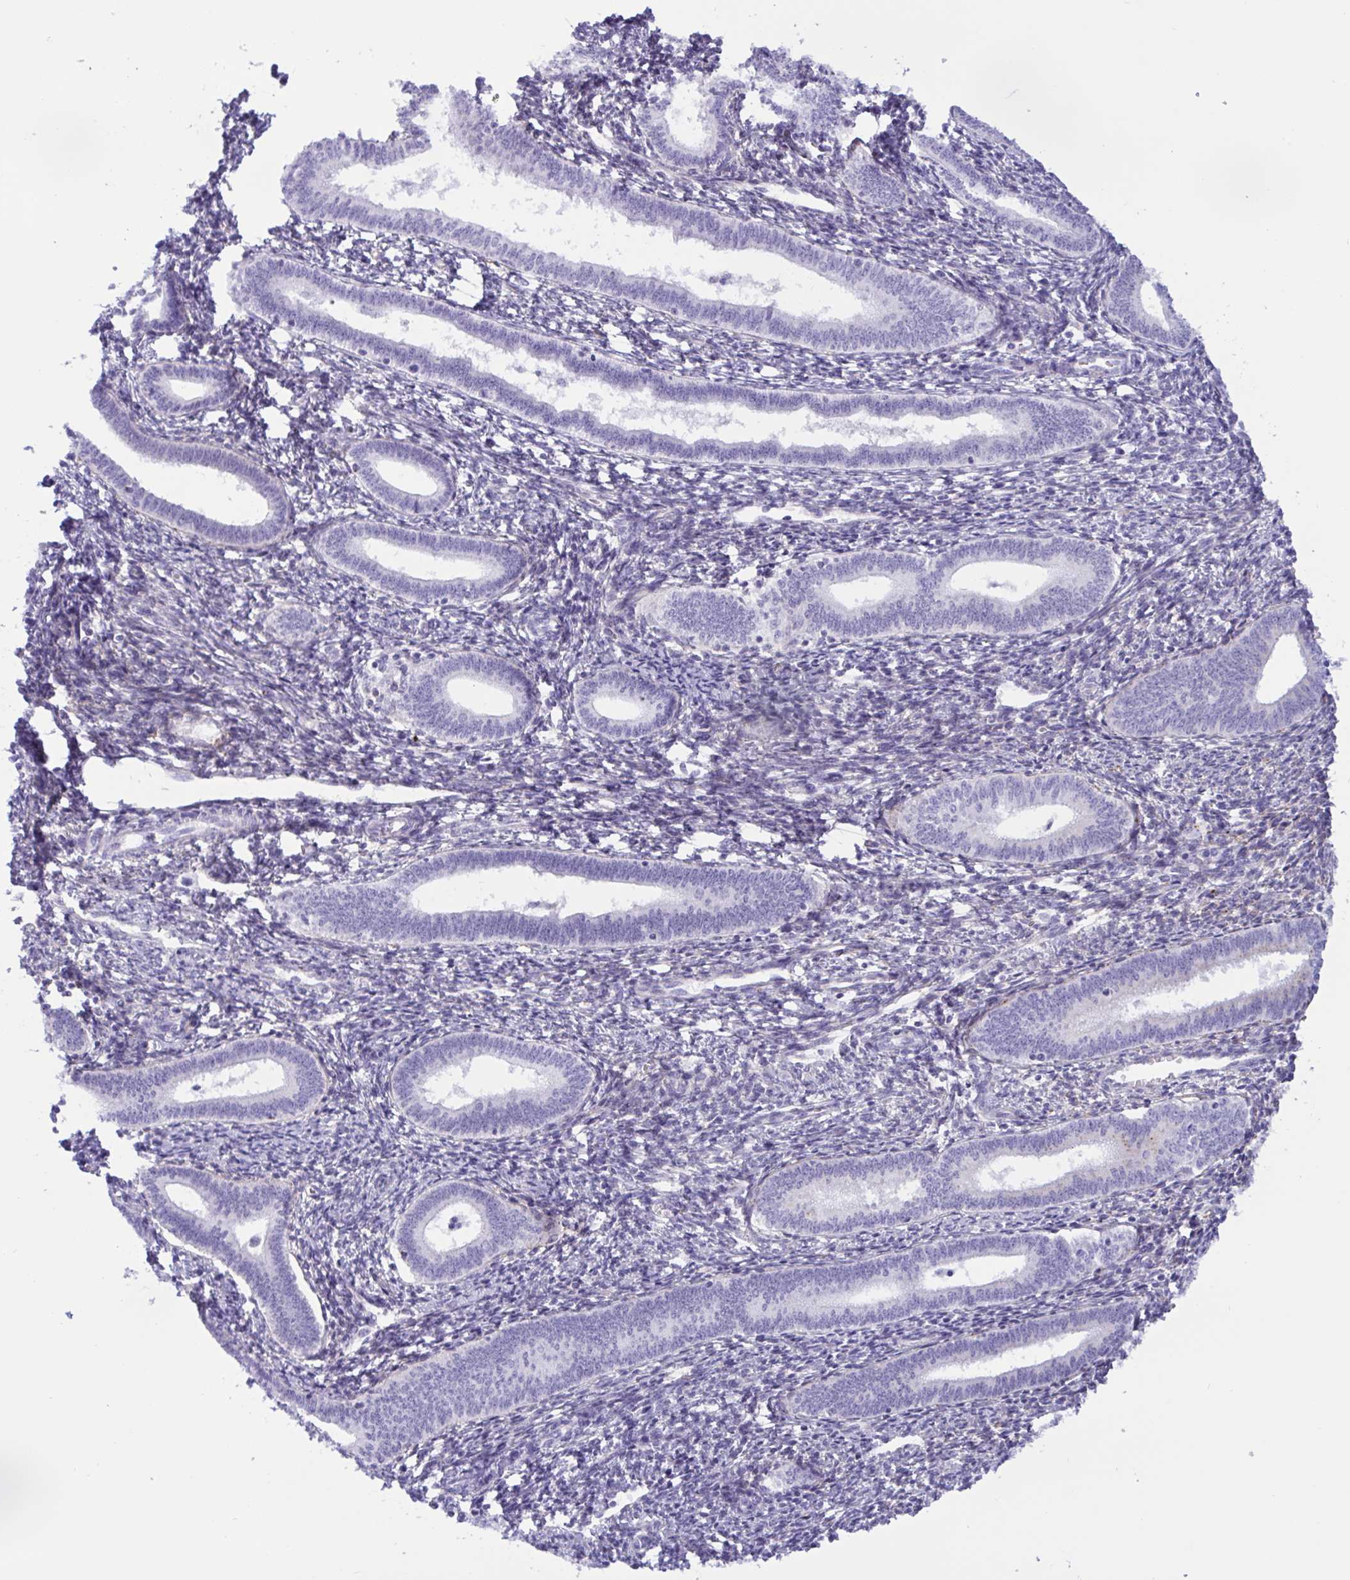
{"staining": {"intensity": "negative", "quantity": "none", "location": "none"}, "tissue": "endometrium", "cell_type": "Cells in endometrial stroma", "image_type": "normal", "snomed": [{"axis": "morphology", "description": "Normal tissue, NOS"}, {"axis": "topography", "description": "Endometrium"}], "caption": "Protein analysis of normal endometrium shows no significant expression in cells in endometrial stroma. (DAB immunohistochemistry (IHC) with hematoxylin counter stain).", "gene": "SREBF1", "patient": {"sex": "female", "age": 41}}